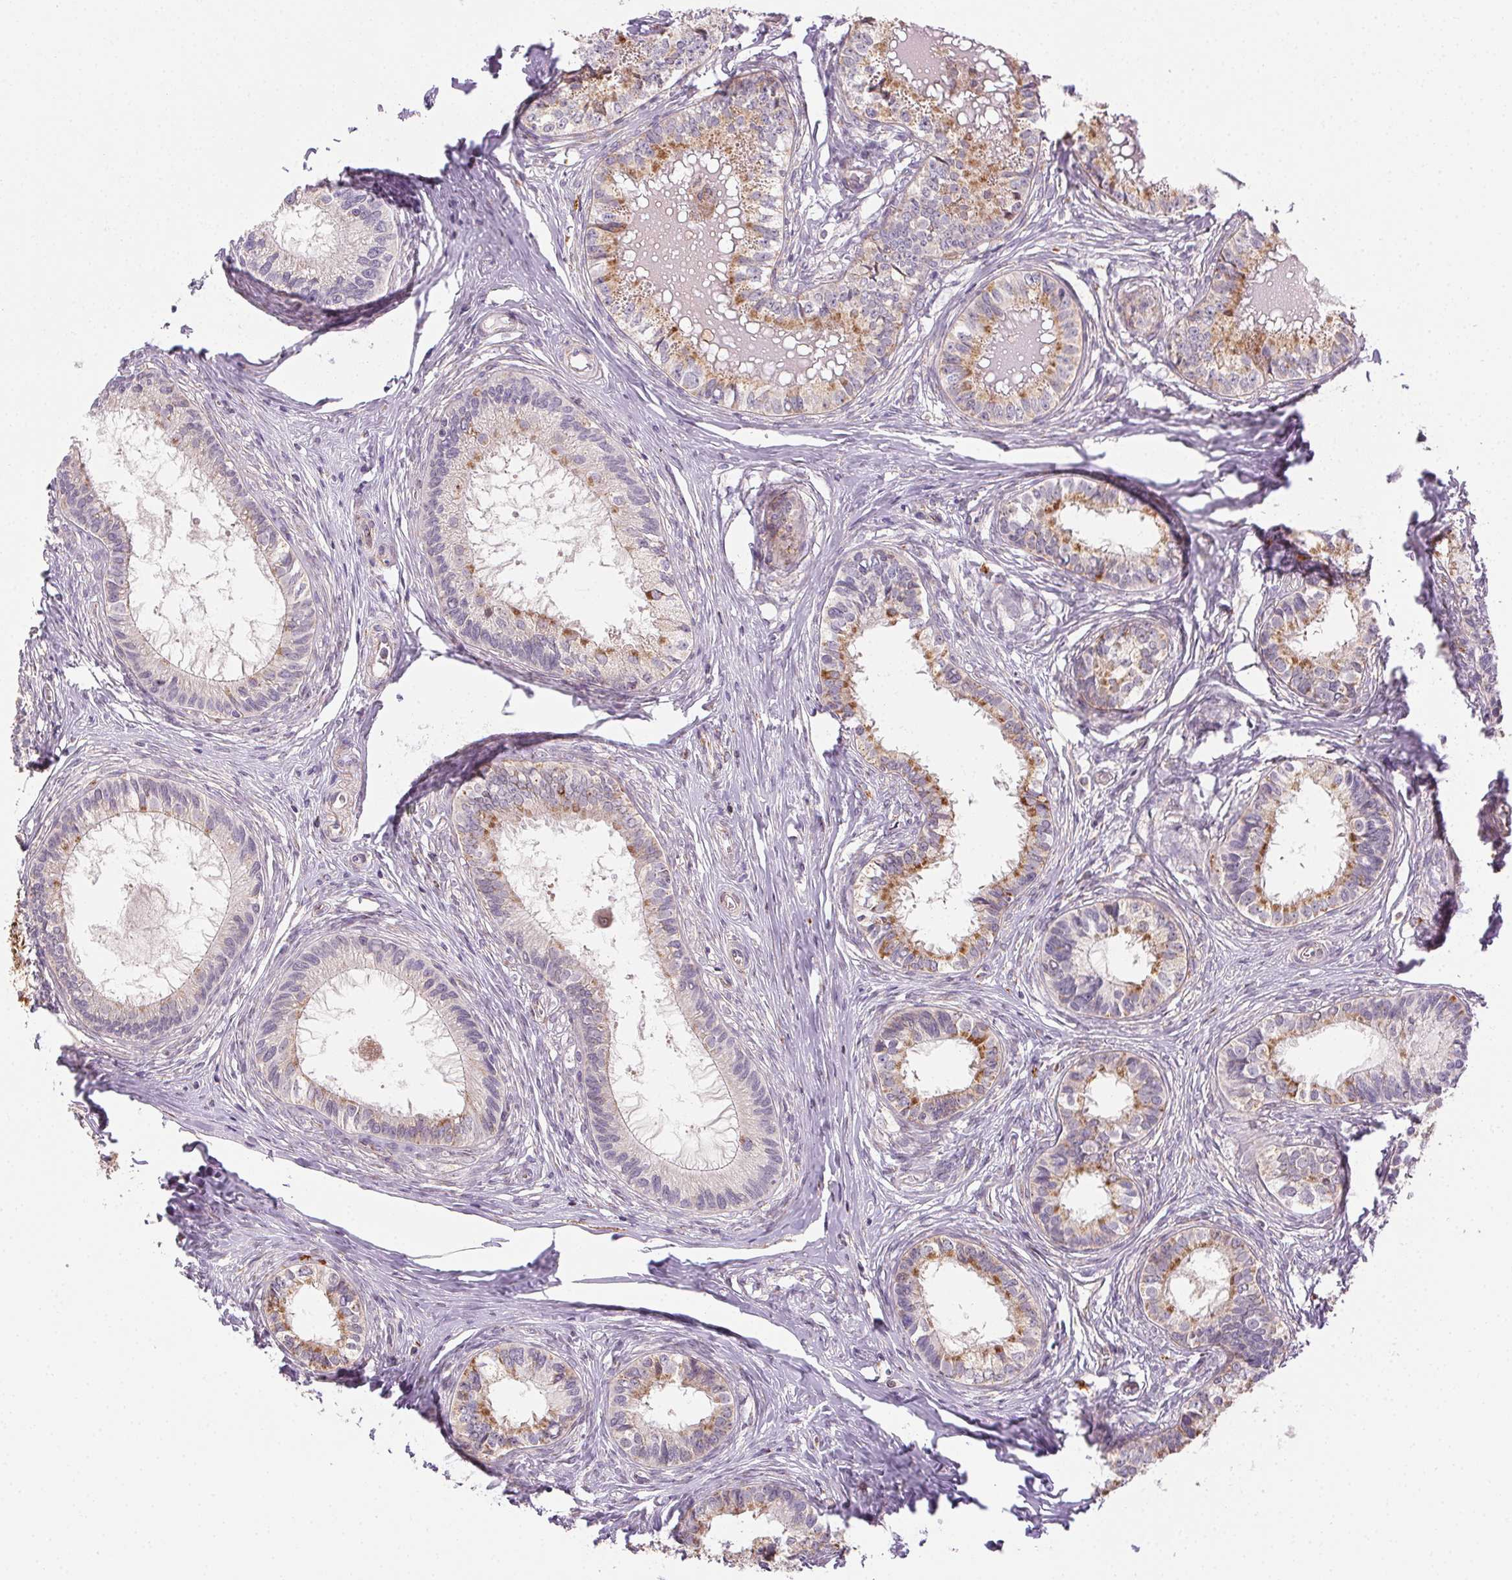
{"staining": {"intensity": "moderate", "quantity": "25%-75%", "location": "cytoplasmic/membranous"}, "tissue": "epididymis", "cell_type": "Glandular cells", "image_type": "normal", "snomed": [{"axis": "morphology", "description": "Normal tissue, NOS"}, {"axis": "topography", "description": "Epididymis"}], "caption": "This micrograph reveals normal epididymis stained with immunohistochemistry (IHC) to label a protein in brown. The cytoplasmic/membranous of glandular cells show moderate positivity for the protein. Nuclei are counter-stained blue.", "gene": "CLPB", "patient": {"sex": "male", "age": 34}}